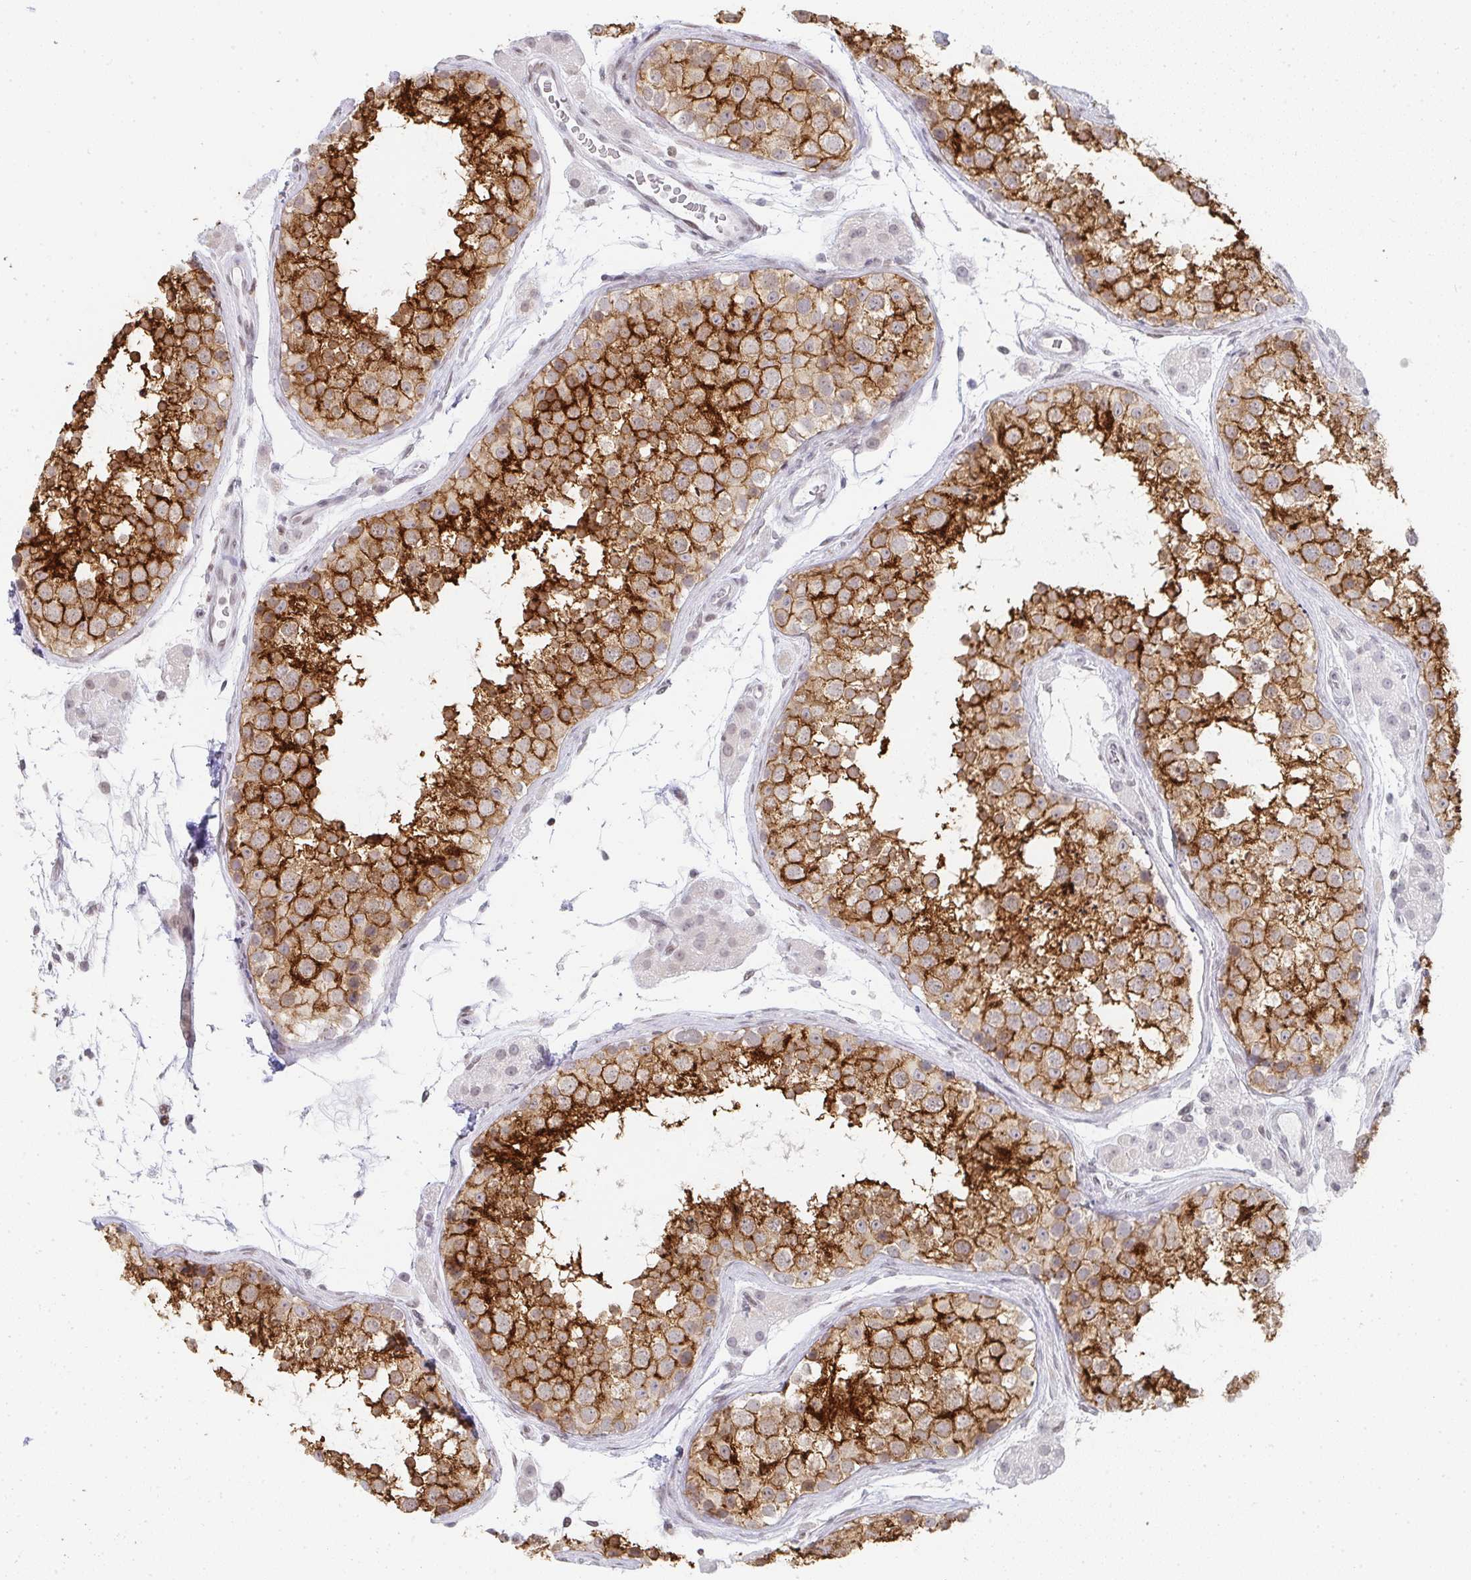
{"staining": {"intensity": "strong", "quantity": ">75%", "location": "cytoplasmic/membranous"}, "tissue": "testis", "cell_type": "Cells in seminiferous ducts", "image_type": "normal", "snomed": [{"axis": "morphology", "description": "Normal tissue, NOS"}, {"axis": "topography", "description": "Testis"}], "caption": "A brown stain shows strong cytoplasmic/membranous positivity of a protein in cells in seminiferous ducts of normal testis.", "gene": "PRND", "patient": {"sex": "male", "age": 41}}